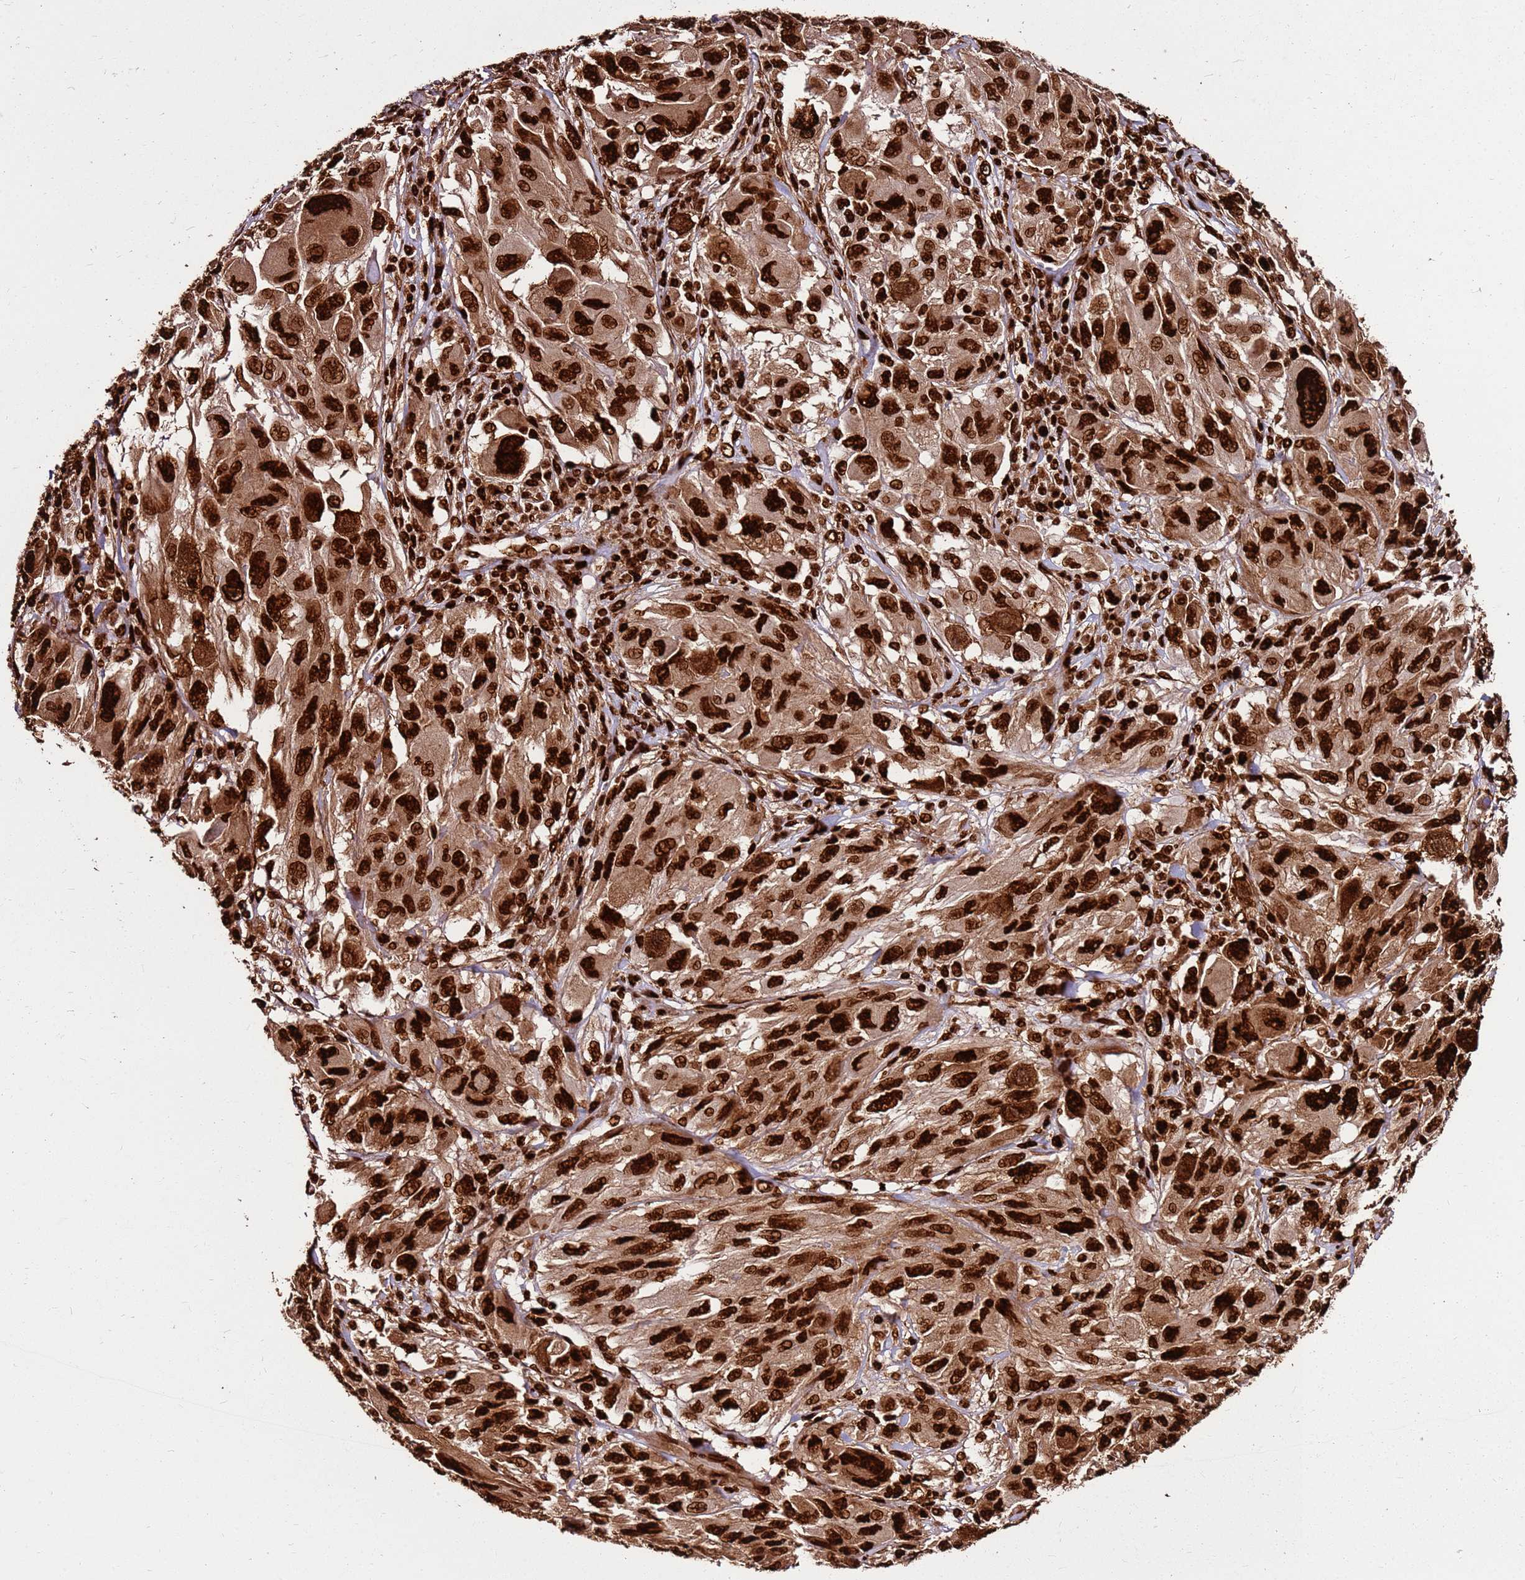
{"staining": {"intensity": "strong", "quantity": ">75%", "location": "nuclear"}, "tissue": "melanoma", "cell_type": "Tumor cells", "image_type": "cancer", "snomed": [{"axis": "morphology", "description": "Malignant melanoma, NOS"}, {"axis": "topography", "description": "Skin"}], "caption": "Melanoma stained with immunohistochemistry demonstrates strong nuclear staining in about >75% of tumor cells. The staining was performed using DAB (3,3'-diaminobenzidine) to visualize the protein expression in brown, while the nuclei were stained in blue with hematoxylin (Magnification: 20x).", "gene": "HNRNPAB", "patient": {"sex": "female", "age": 91}}